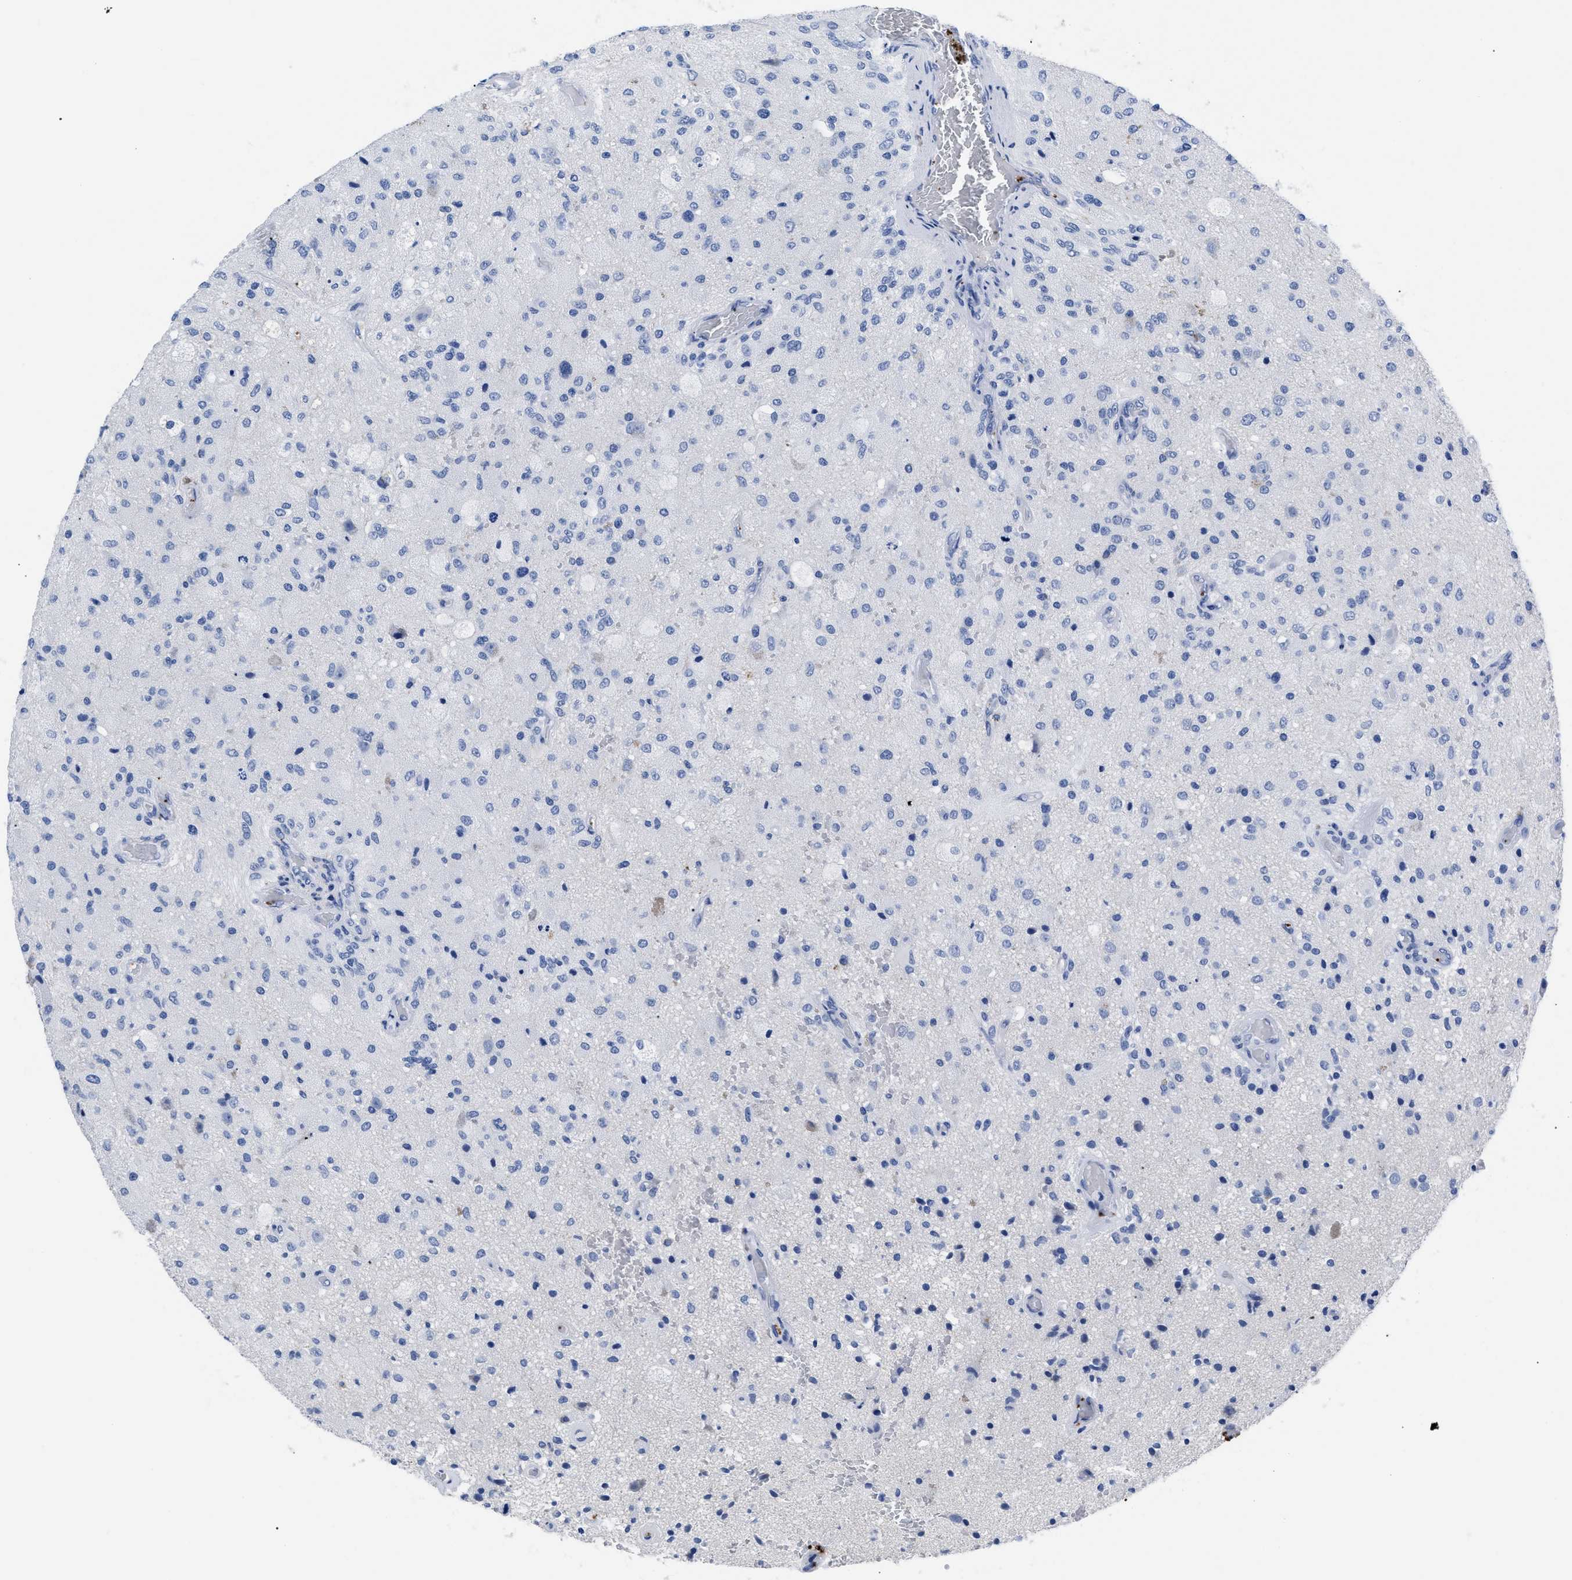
{"staining": {"intensity": "negative", "quantity": "none", "location": "none"}, "tissue": "glioma", "cell_type": "Tumor cells", "image_type": "cancer", "snomed": [{"axis": "morphology", "description": "Normal tissue, NOS"}, {"axis": "morphology", "description": "Glioma, malignant, High grade"}, {"axis": "topography", "description": "Cerebral cortex"}], "caption": "IHC micrograph of human high-grade glioma (malignant) stained for a protein (brown), which shows no staining in tumor cells.", "gene": "TREML1", "patient": {"sex": "male", "age": 77}}